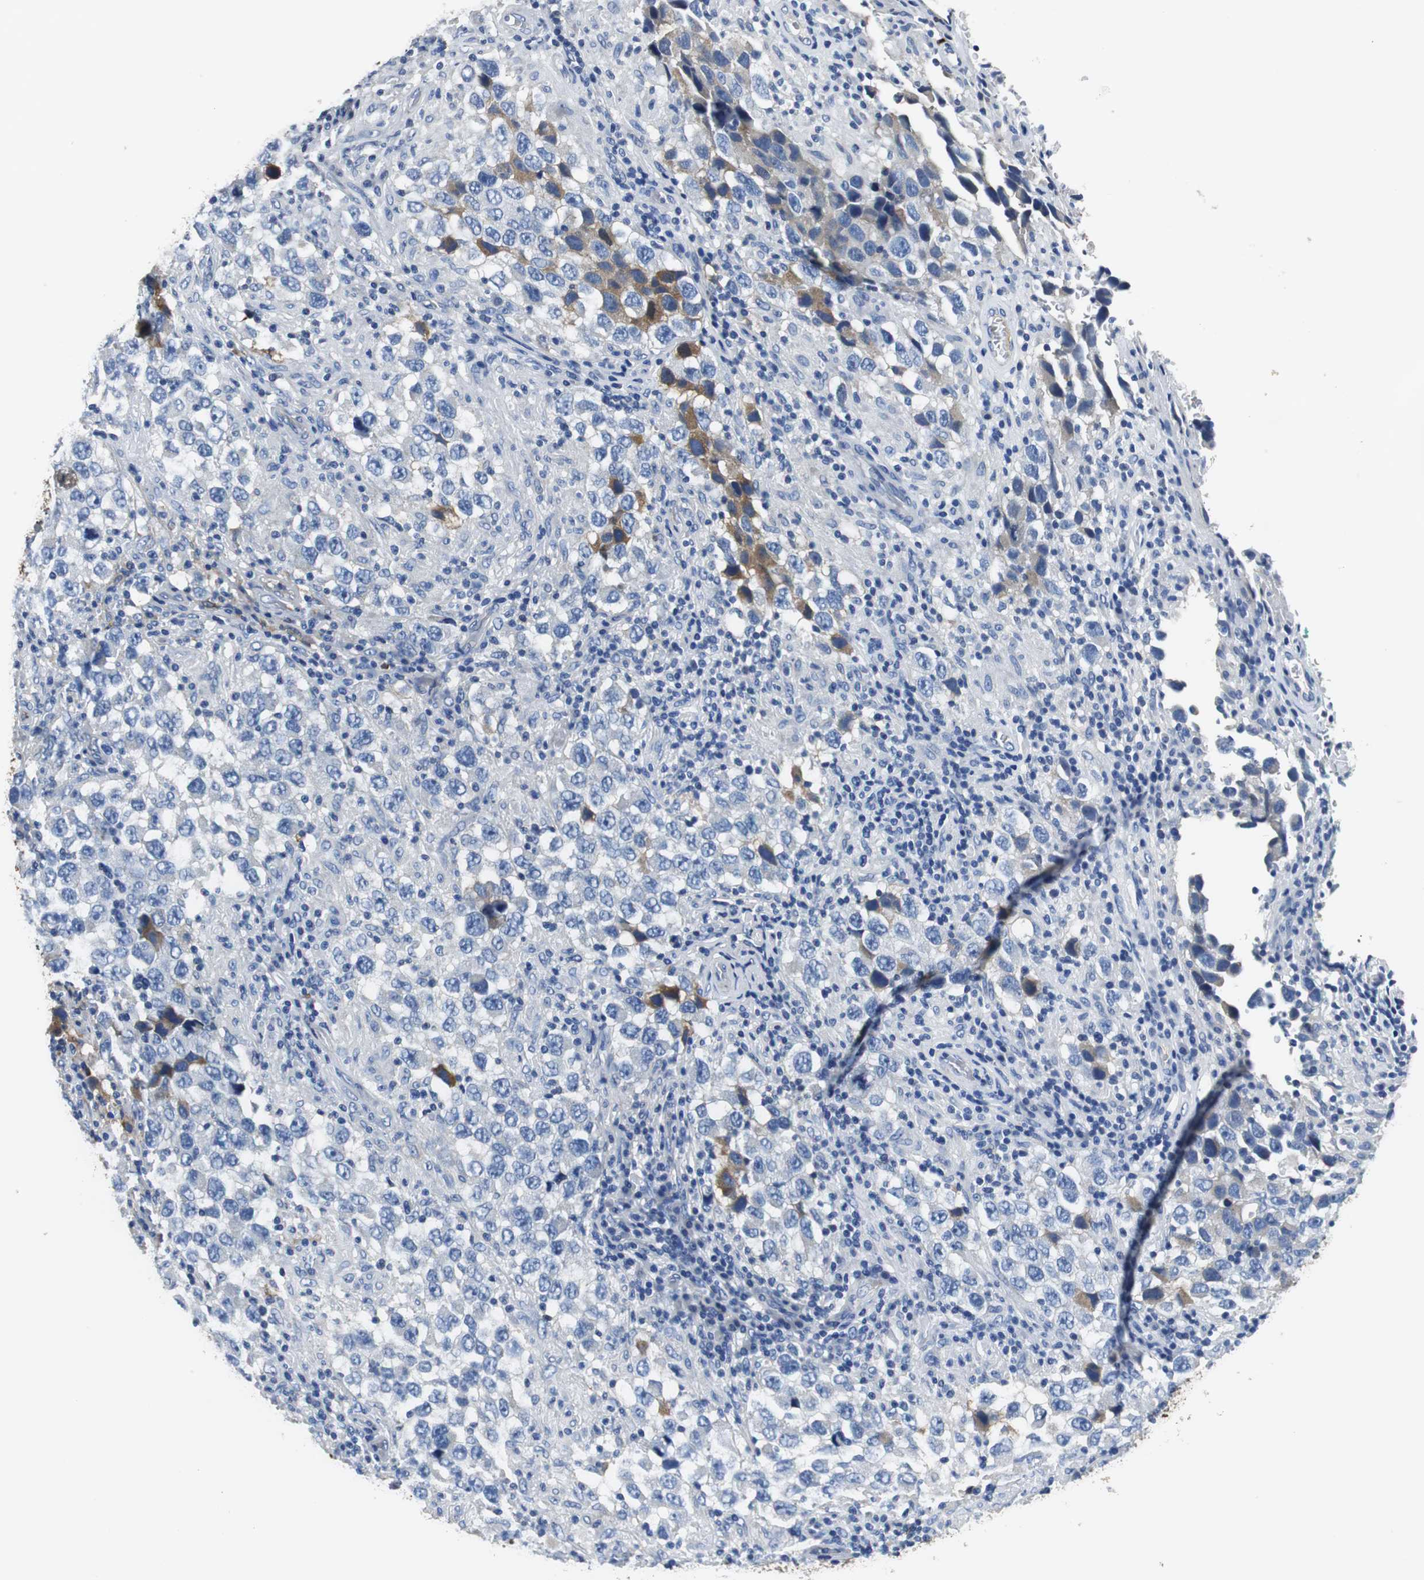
{"staining": {"intensity": "moderate", "quantity": "<25%", "location": "cytoplasmic/membranous"}, "tissue": "testis cancer", "cell_type": "Tumor cells", "image_type": "cancer", "snomed": [{"axis": "morphology", "description": "Carcinoma, Embryonal, NOS"}, {"axis": "topography", "description": "Testis"}], "caption": "Embryonal carcinoma (testis) tissue displays moderate cytoplasmic/membranous staining in about <25% of tumor cells The protein of interest is shown in brown color, while the nuclei are stained blue.", "gene": "ORM1", "patient": {"sex": "male", "age": 21}}